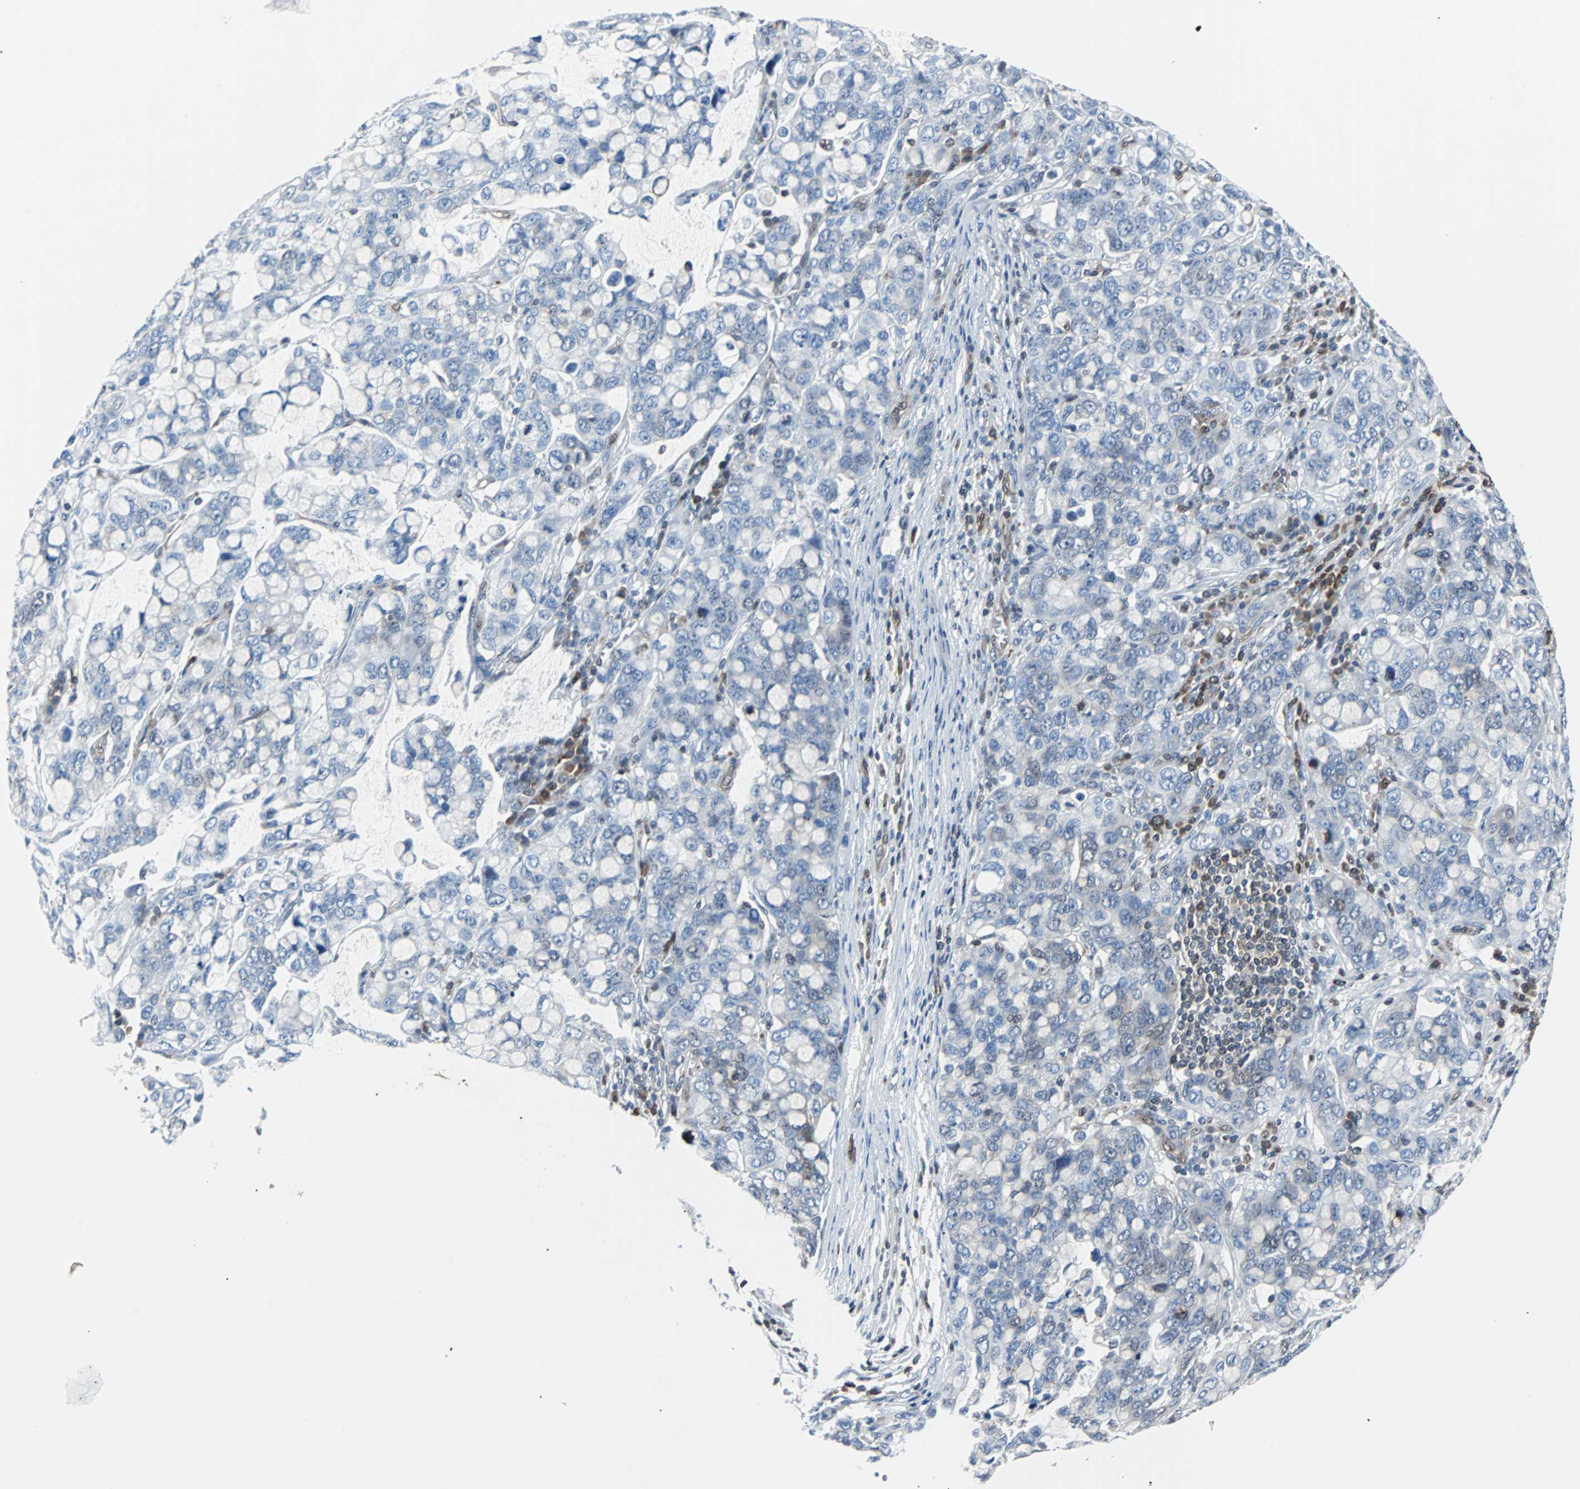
{"staining": {"intensity": "negative", "quantity": "none", "location": "none"}, "tissue": "stomach cancer", "cell_type": "Tumor cells", "image_type": "cancer", "snomed": [{"axis": "morphology", "description": "Adenocarcinoma, NOS"}, {"axis": "topography", "description": "Stomach, lower"}], "caption": "Stomach cancer stained for a protein using IHC shows no expression tumor cells.", "gene": "MAP2K6", "patient": {"sex": "male", "age": 84}}